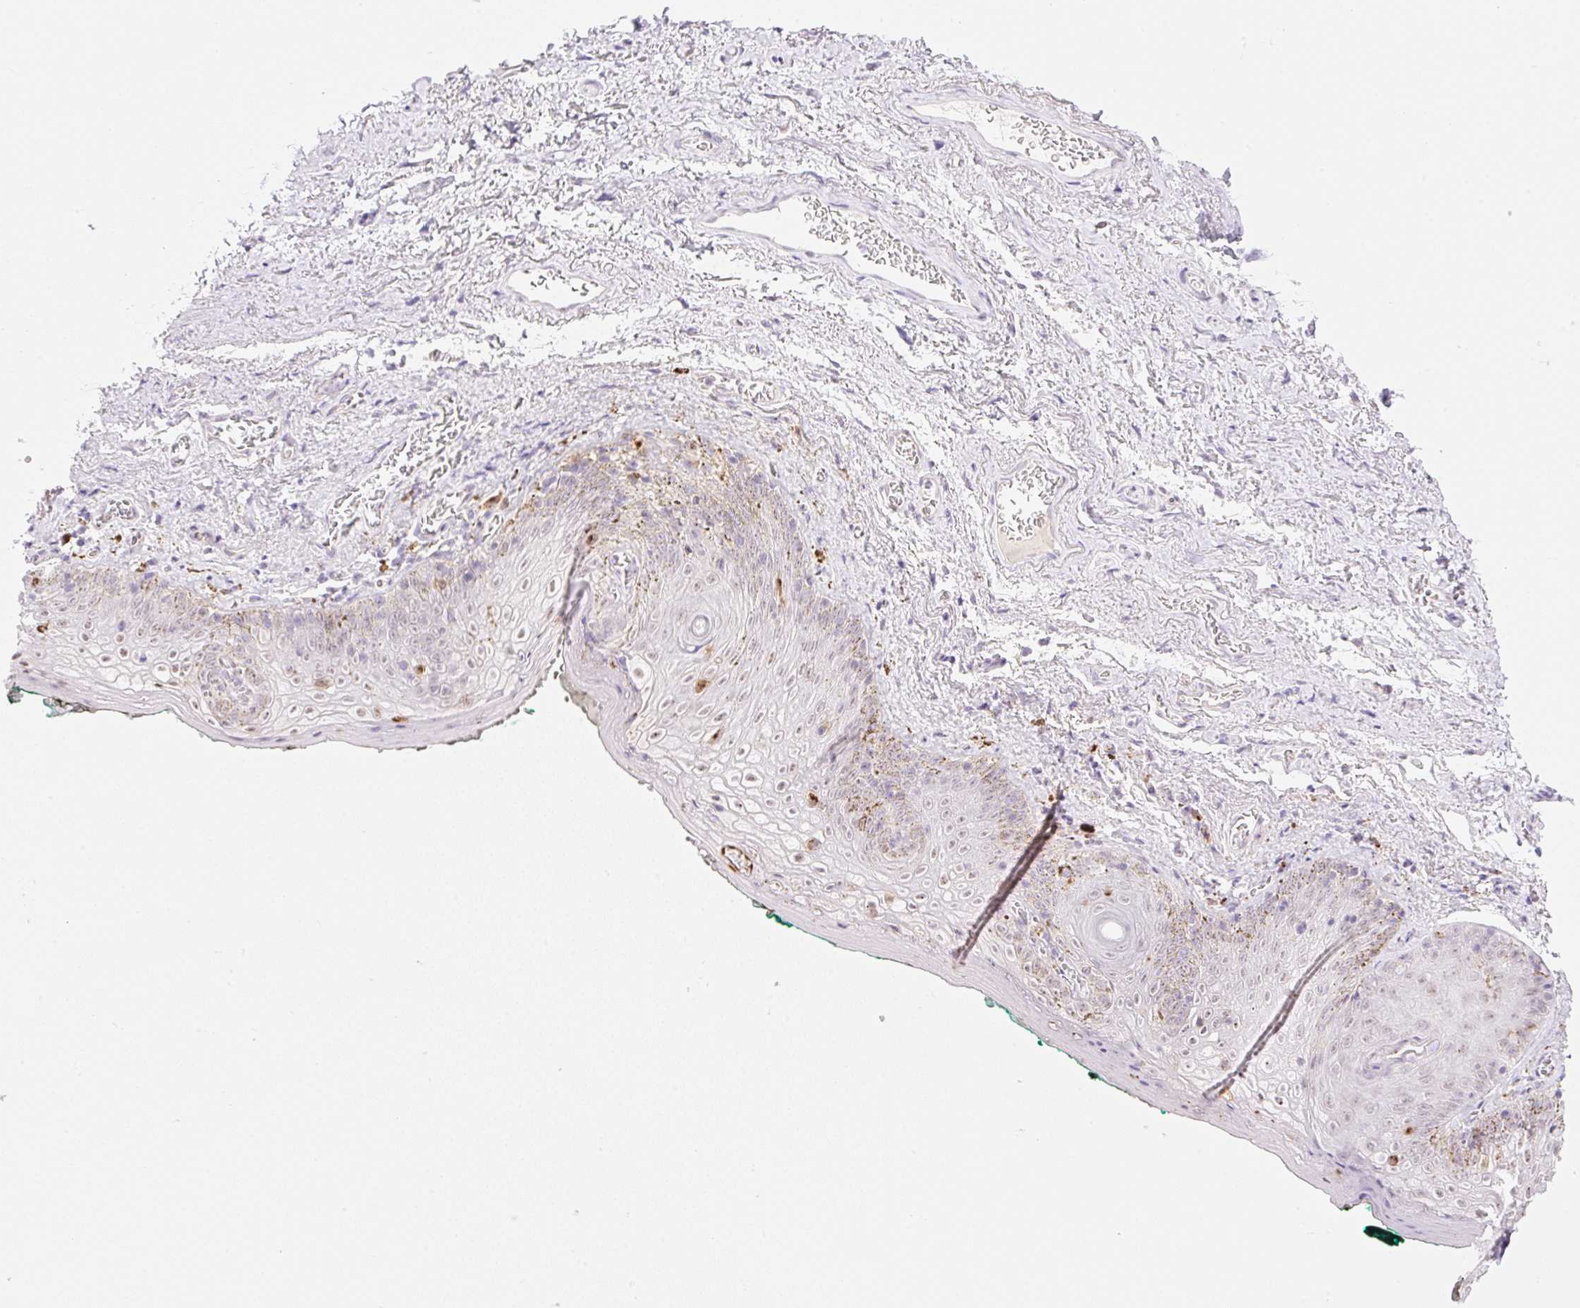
{"staining": {"intensity": "moderate", "quantity": "<25%", "location": "nuclear"}, "tissue": "vagina", "cell_type": "Squamous epithelial cells", "image_type": "normal", "snomed": [{"axis": "morphology", "description": "Normal tissue, NOS"}, {"axis": "topography", "description": "Vulva"}, {"axis": "topography", "description": "Vagina"}, {"axis": "topography", "description": "Peripheral nerve tissue"}], "caption": "A high-resolution photomicrograph shows immunohistochemistry staining of unremarkable vagina, which demonstrates moderate nuclear positivity in approximately <25% of squamous epithelial cells.", "gene": "PALM3", "patient": {"sex": "female", "age": 66}}